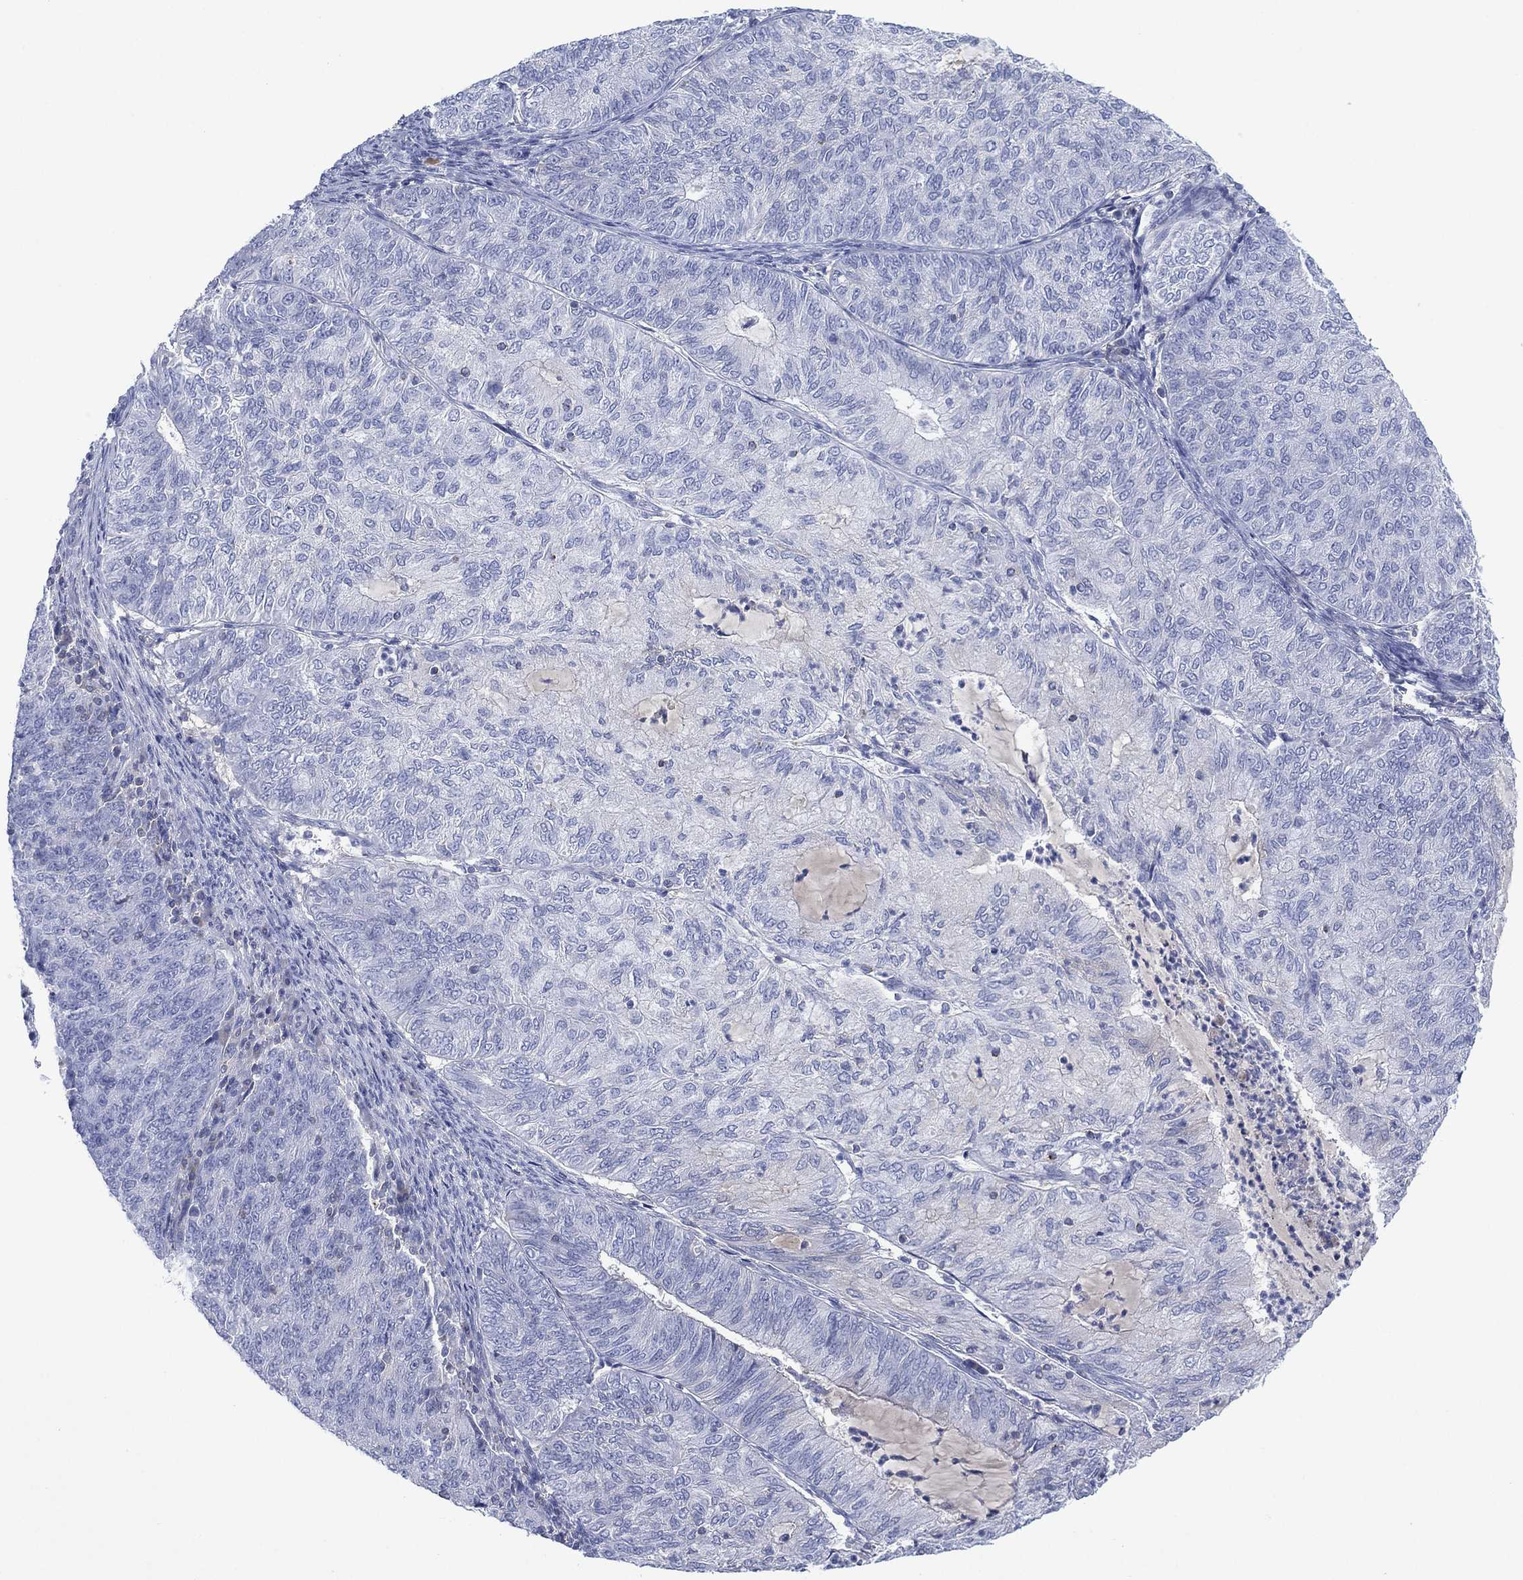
{"staining": {"intensity": "negative", "quantity": "none", "location": "none"}, "tissue": "endometrial cancer", "cell_type": "Tumor cells", "image_type": "cancer", "snomed": [{"axis": "morphology", "description": "Adenocarcinoma, NOS"}, {"axis": "topography", "description": "Endometrium"}], "caption": "Protein analysis of endometrial cancer demonstrates no significant expression in tumor cells.", "gene": "SEPTIN1", "patient": {"sex": "female", "age": 82}}